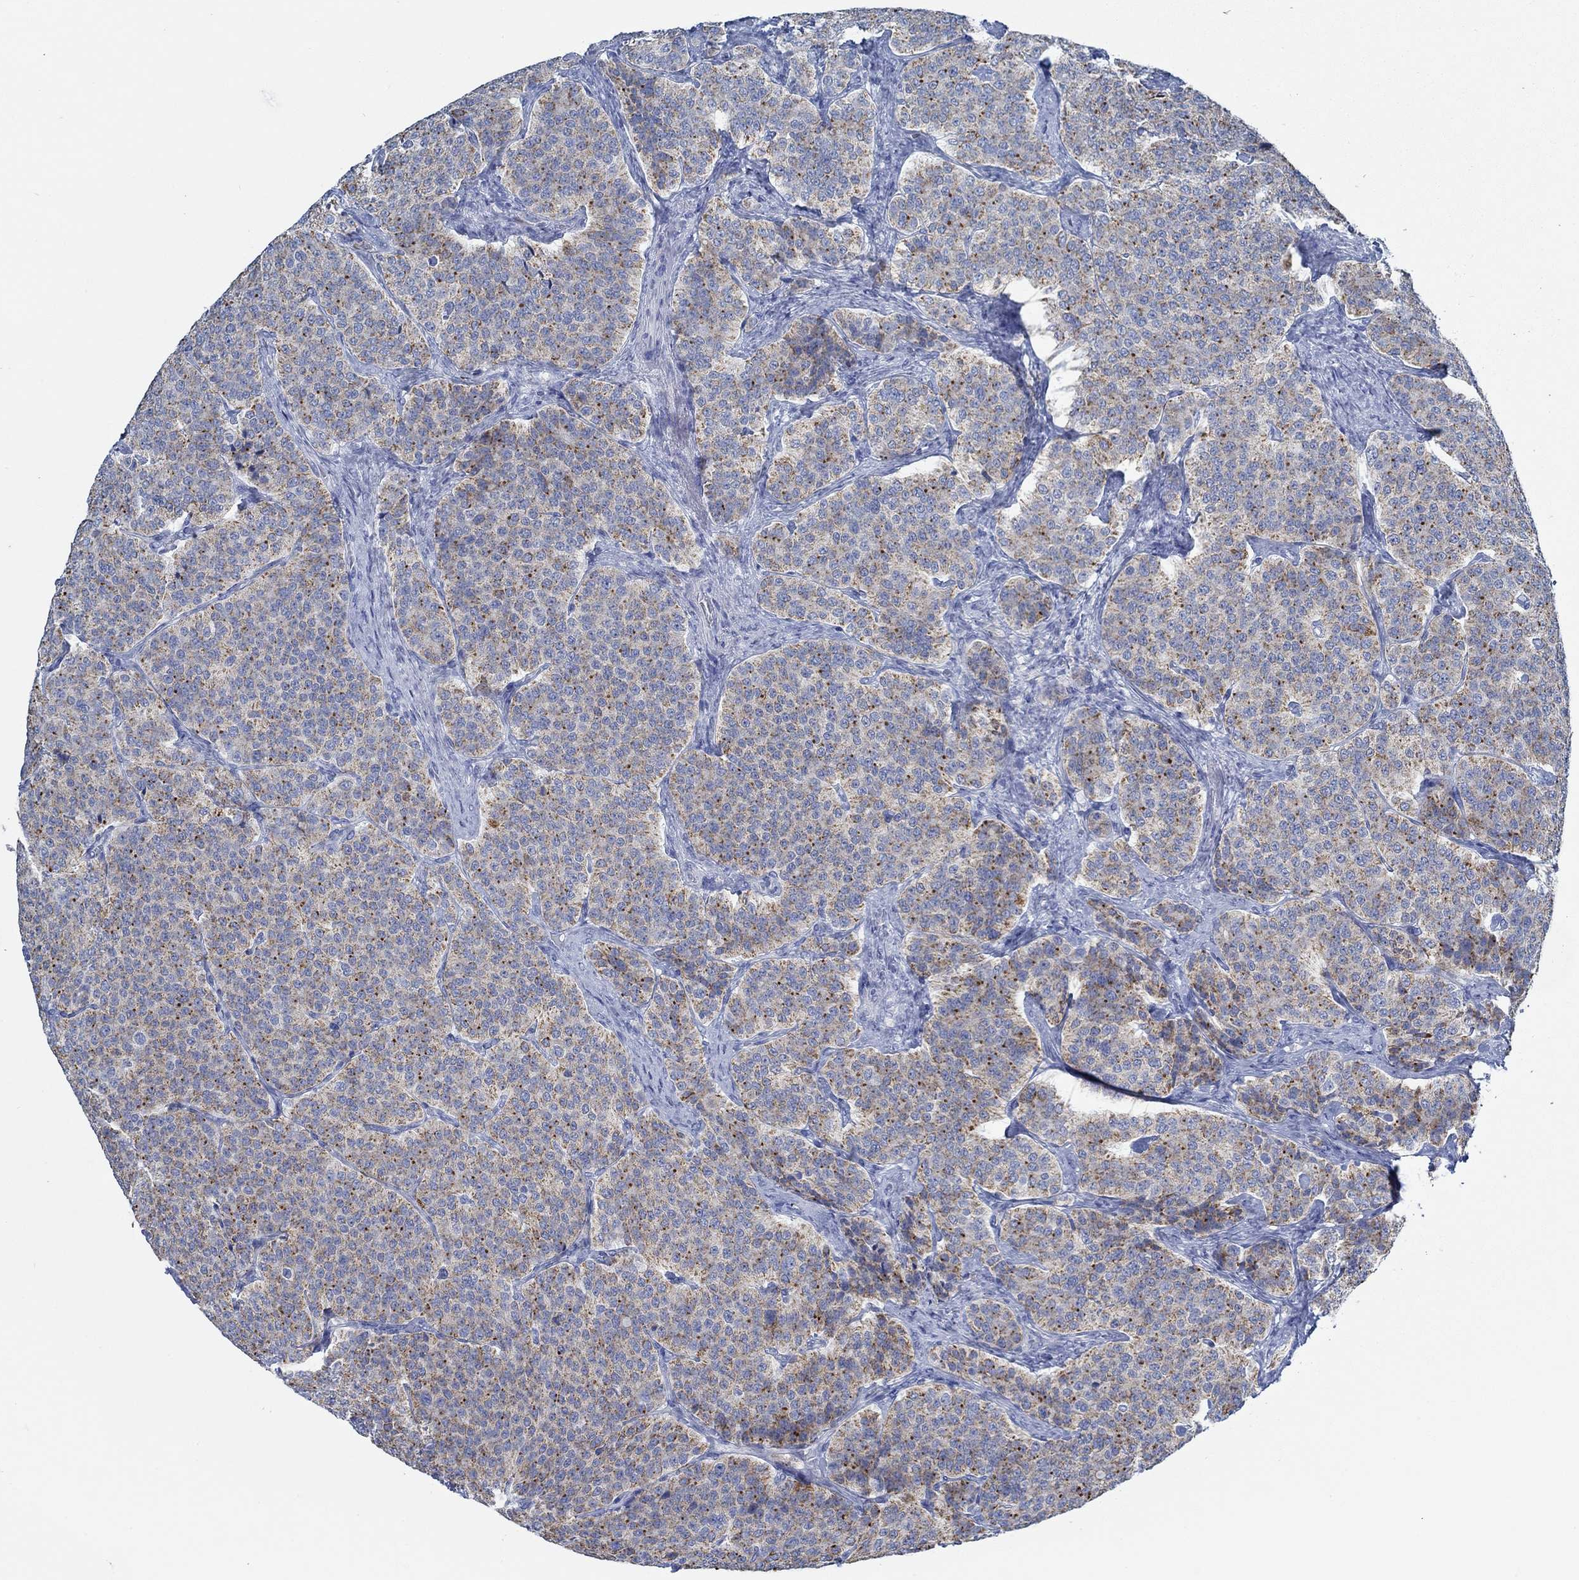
{"staining": {"intensity": "moderate", "quantity": "25%-75%", "location": "cytoplasmic/membranous"}, "tissue": "carcinoid", "cell_type": "Tumor cells", "image_type": "cancer", "snomed": [{"axis": "morphology", "description": "Carcinoid, malignant, NOS"}, {"axis": "topography", "description": "Small intestine"}], "caption": "Carcinoid stained with a brown dye exhibits moderate cytoplasmic/membranous positive expression in about 25%-75% of tumor cells.", "gene": "GLOD5", "patient": {"sex": "female", "age": 58}}